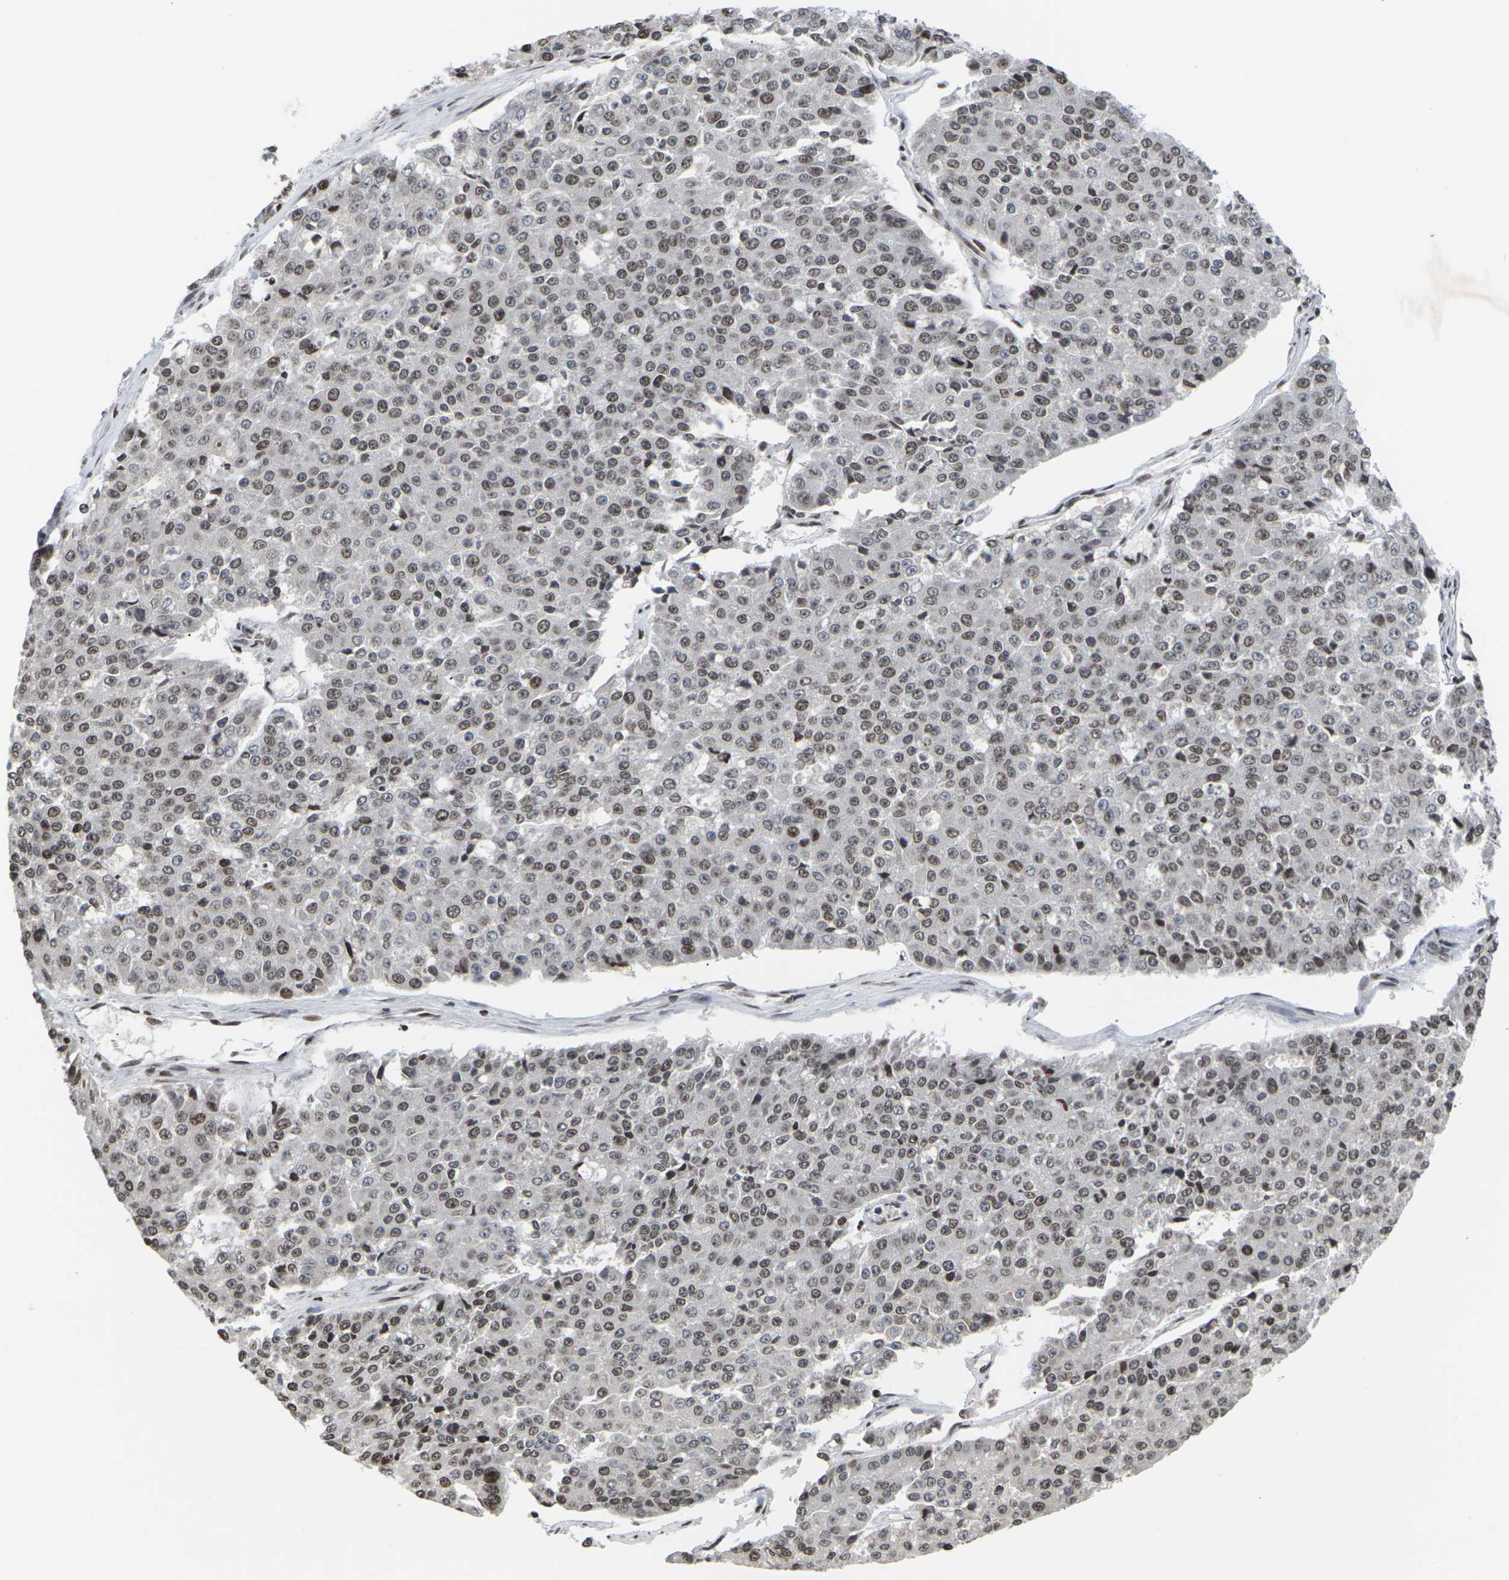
{"staining": {"intensity": "moderate", "quantity": ">75%", "location": "nuclear"}, "tissue": "pancreatic cancer", "cell_type": "Tumor cells", "image_type": "cancer", "snomed": [{"axis": "morphology", "description": "Adenocarcinoma, NOS"}, {"axis": "topography", "description": "Pancreas"}], "caption": "A high-resolution photomicrograph shows immunohistochemistry (IHC) staining of pancreatic adenocarcinoma, which reveals moderate nuclear expression in about >75% of tumor cells.", "gene": "ETV5", "patient": {"sex": "male", "age": 50}}